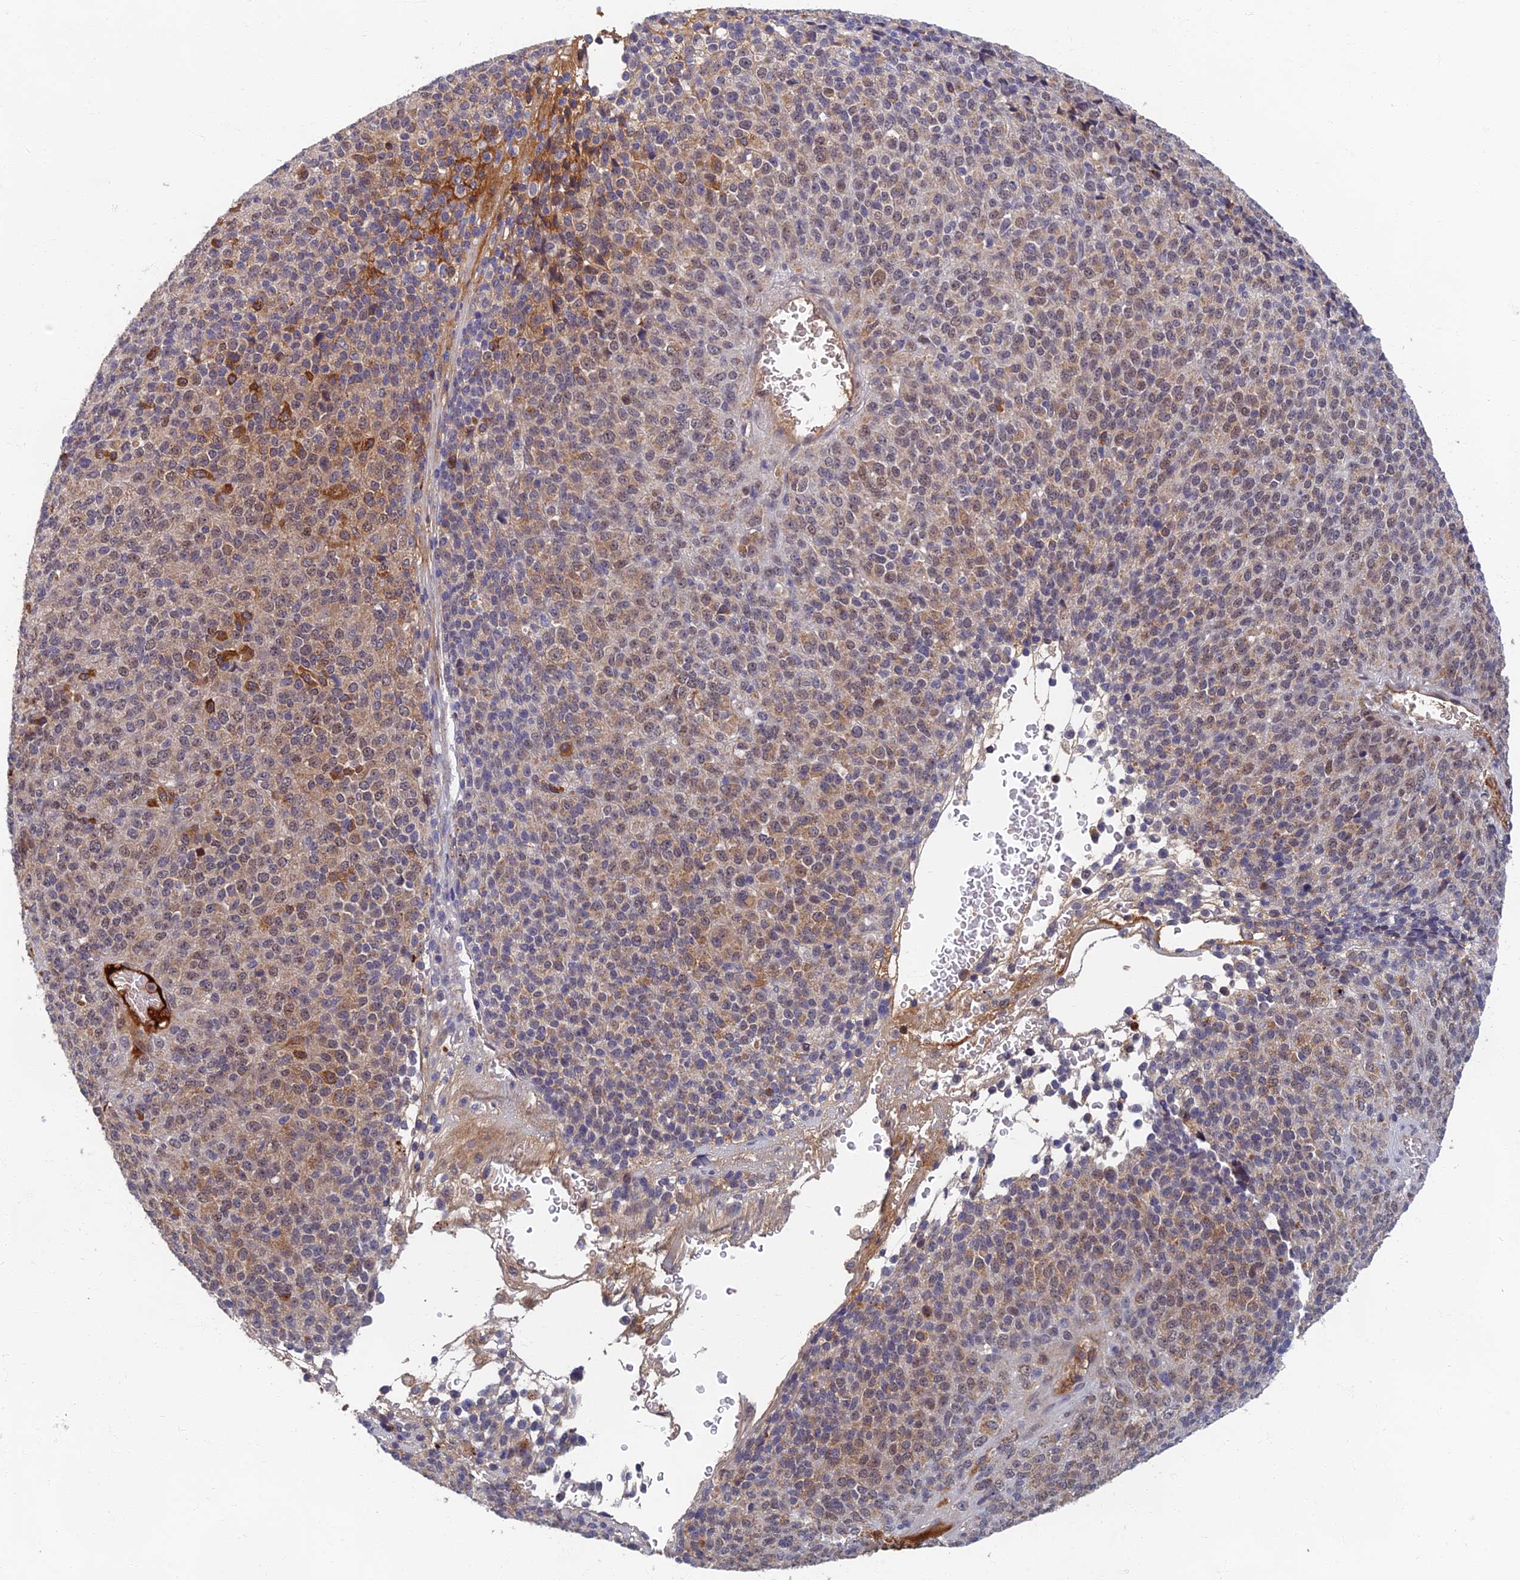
{"staining": {"intensity": "weak", "quantity": "<25%", "location": "nuclear"}, "tissue": "melanoma", "cell_type": "Tumor cells", "image_type": "cancer", "snomed": [{"axis": "morphology", "description": "Malignant melanoma, Metastatic site"}, {"axis": "topography", "description": "Brain"}], "caption": "DAB immunohistochemical staining of human malignant melanoma (metastatic site) demonstrates no significant staining in tumor cells.", "gene": "EARS2", "patient": {"sex": "female", "age": 56}}